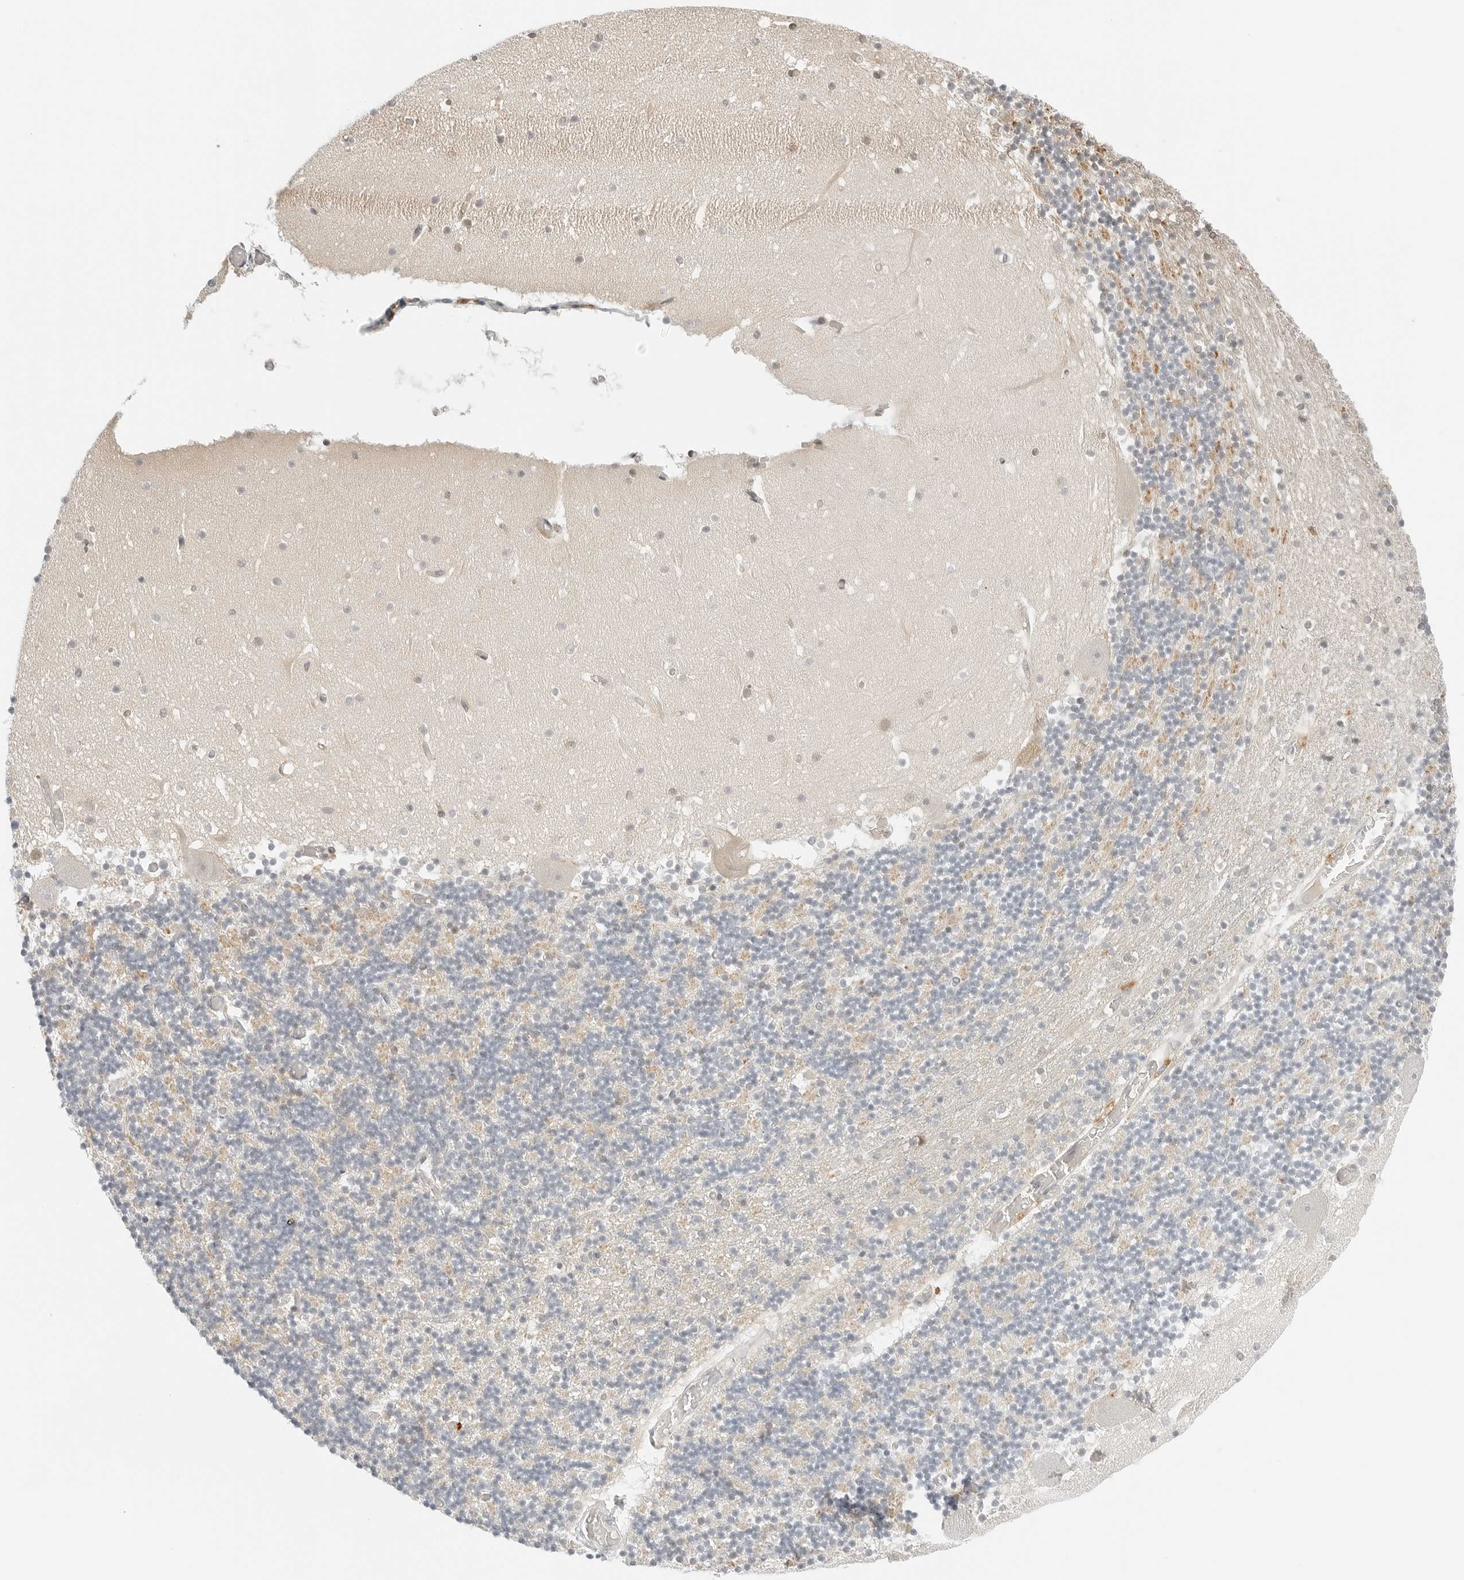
{"staining": {"intensity": "negative", "quantity": "none", "location": "none"}, "tissue": "cerebellum", "cell_type": "Cells in granular layer", "image_type": "normal", "snomed": [{"axis": "morphology", "description": "Normal tissue, NOS"}, {"axis": "topography", "description": "Cerebellum"}], "caption": "This is an immunohistochemistry photomicrograph of unremarkable human cerebellum. There is no expression in cells in granular layer.", "gene": "IQCC", "patient": {"sex": "female", "age": 28}}